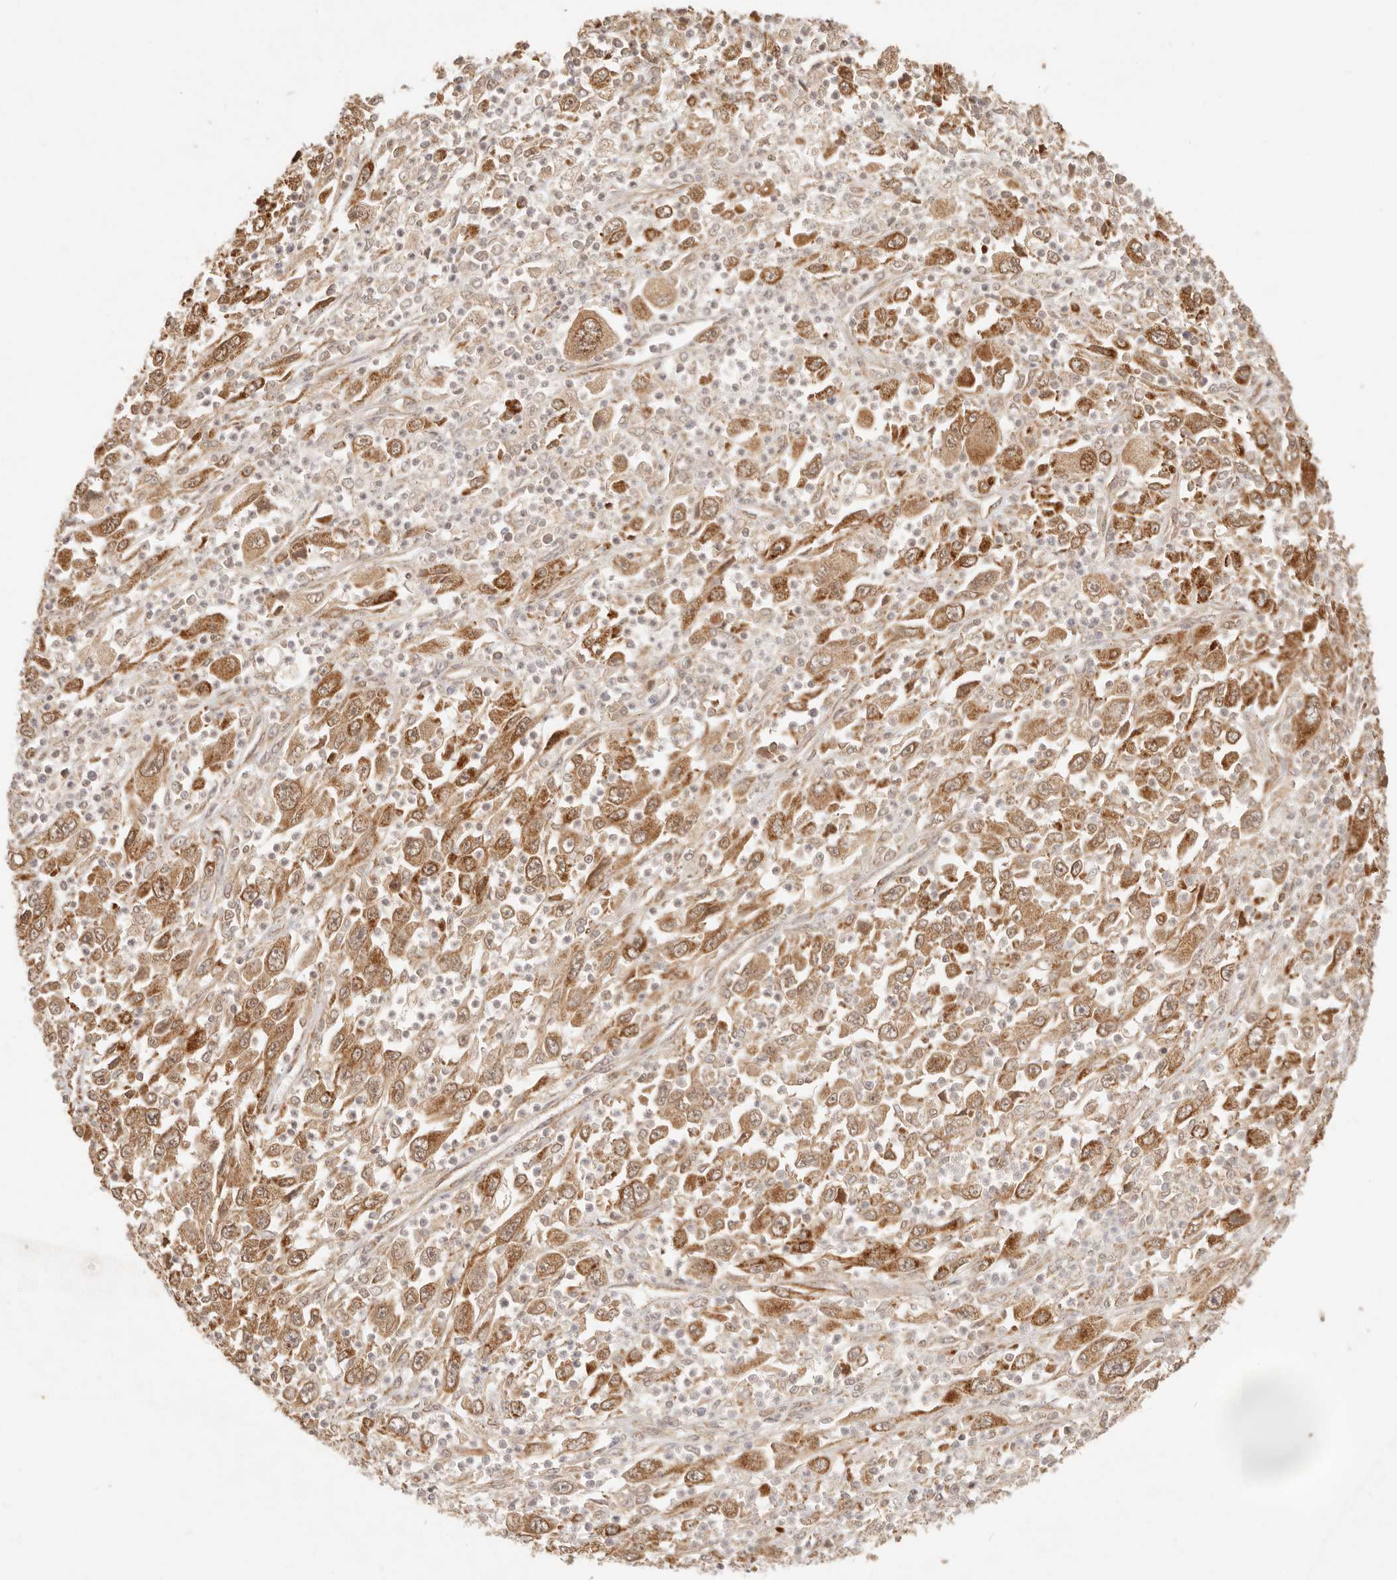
{"staining": {"intensity": "moderate", "quantity": ">75%", "location": "cytoplasmic/membranous"}, "tissue": "melanoma", "cell_type": "Tumor cells", "image_type": "cancer", "snomed": [{"axis": "morphology", "description": "Malignant melanoma, Metastatic site"}, {"axis": "topography", "description": "Skin"}], "caption": "This histopathology image reveals immunohistochemistry staining of malignant melanoma (metastatic site), with medium moderate cytoplasmic/membranous staining in approximately >75% of tumor cells.", "gene": "TIMM17A", "patient": {"sex": "female", "age": 56}}